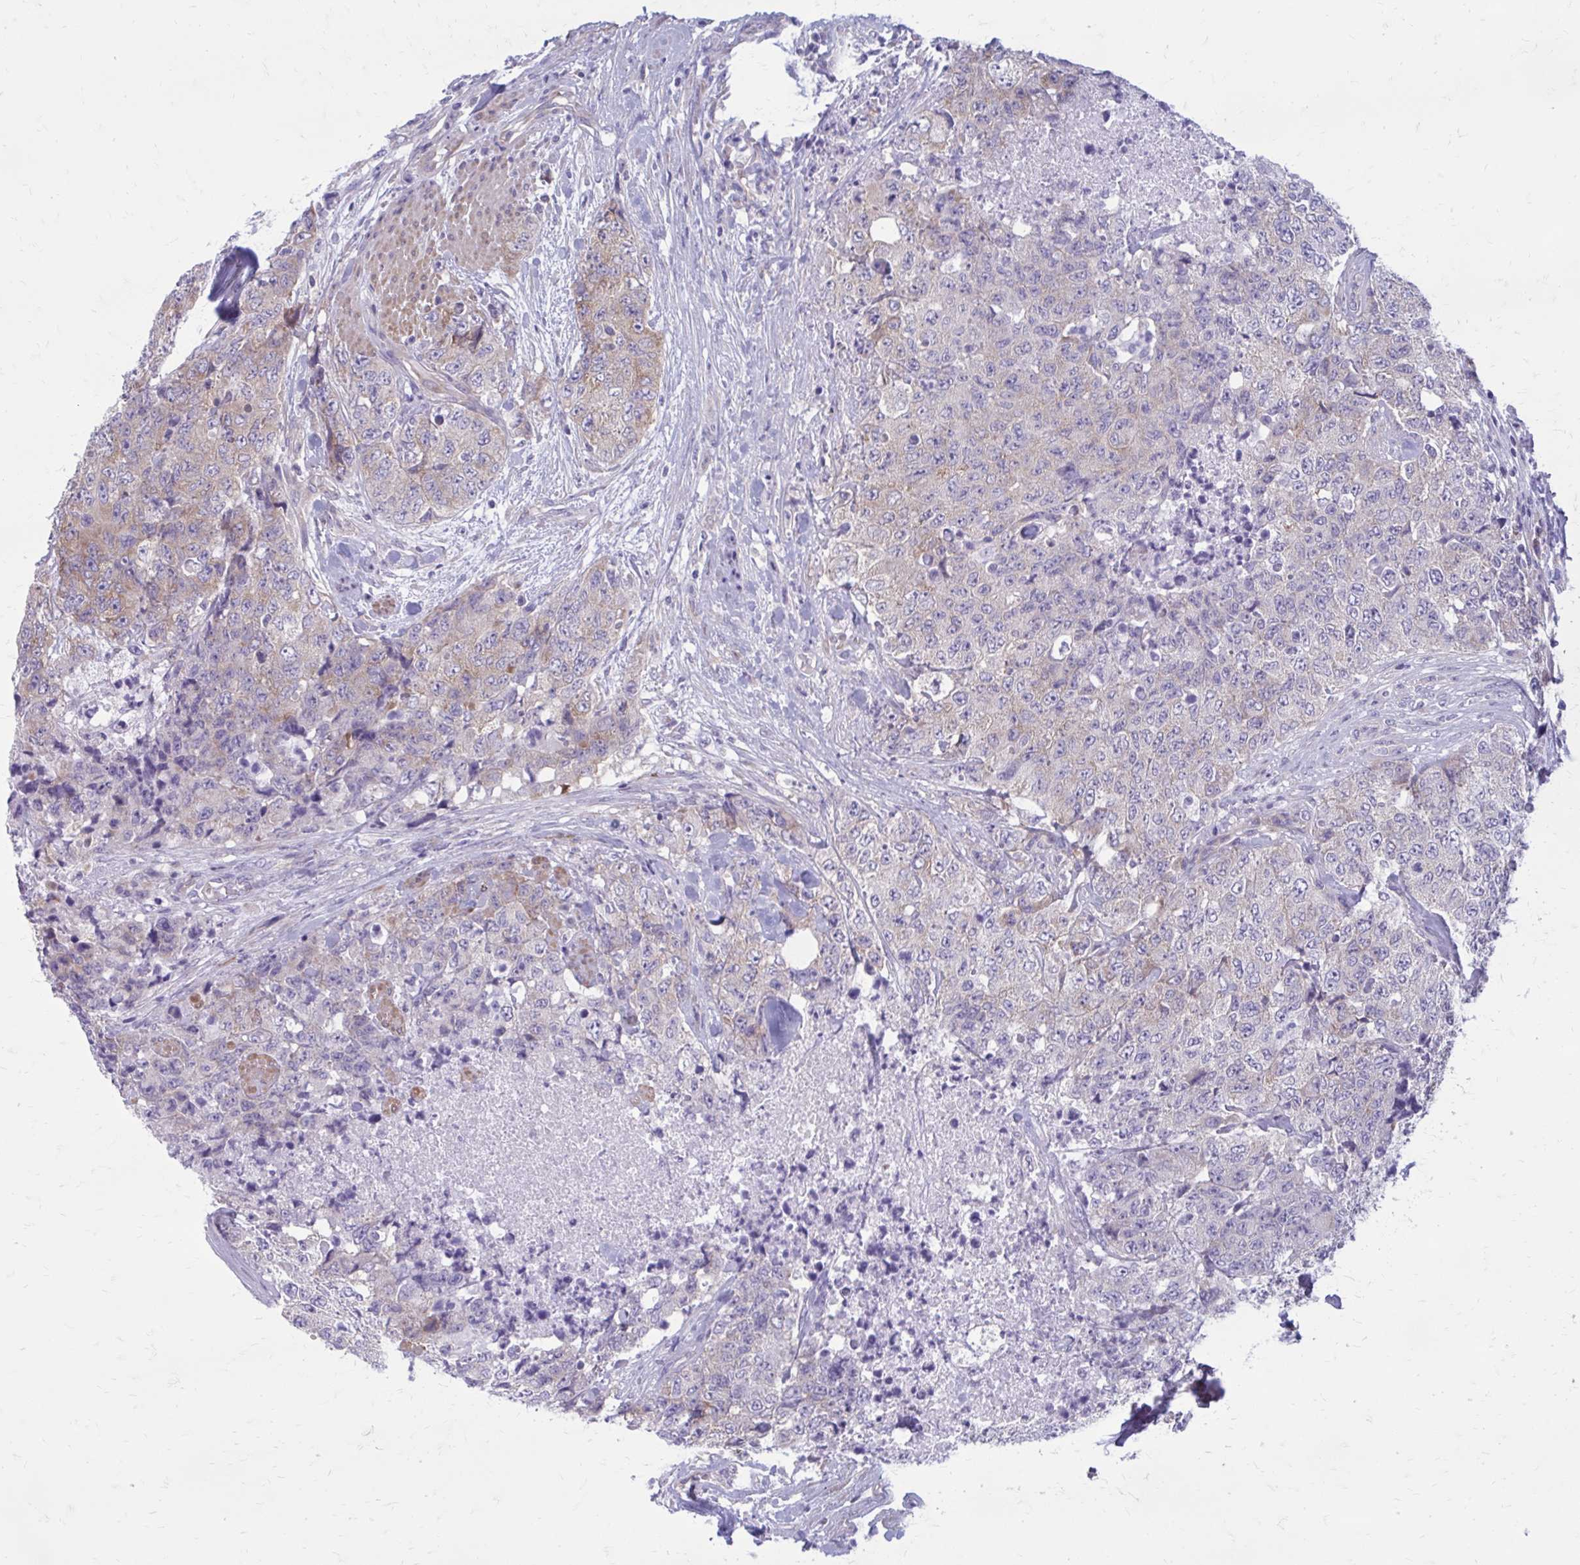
{"staining": {"intensity": "weak", "quantity": "<25%", "location": "cytoplasmic/membranous"}, "tissue": "urothelial cancer", "cell_type": "Tumor cells", "image_type": "cancer", "snomed": [{"axis": "morphology", "description": "Urothelial carcinoma, High grade"}, {"axis": "topography", "description": "Urinary bladder"}], "caption": "IHC image of neoplastic tissue: urothelial cancer stained with DAB (3,3'-diaminobenzidine) displays no significant protein positivity in tumor cells. Nuclei are stained in blue.", "gene": "GIGYF2", "patient": {"sex": "female", "age": 78}}